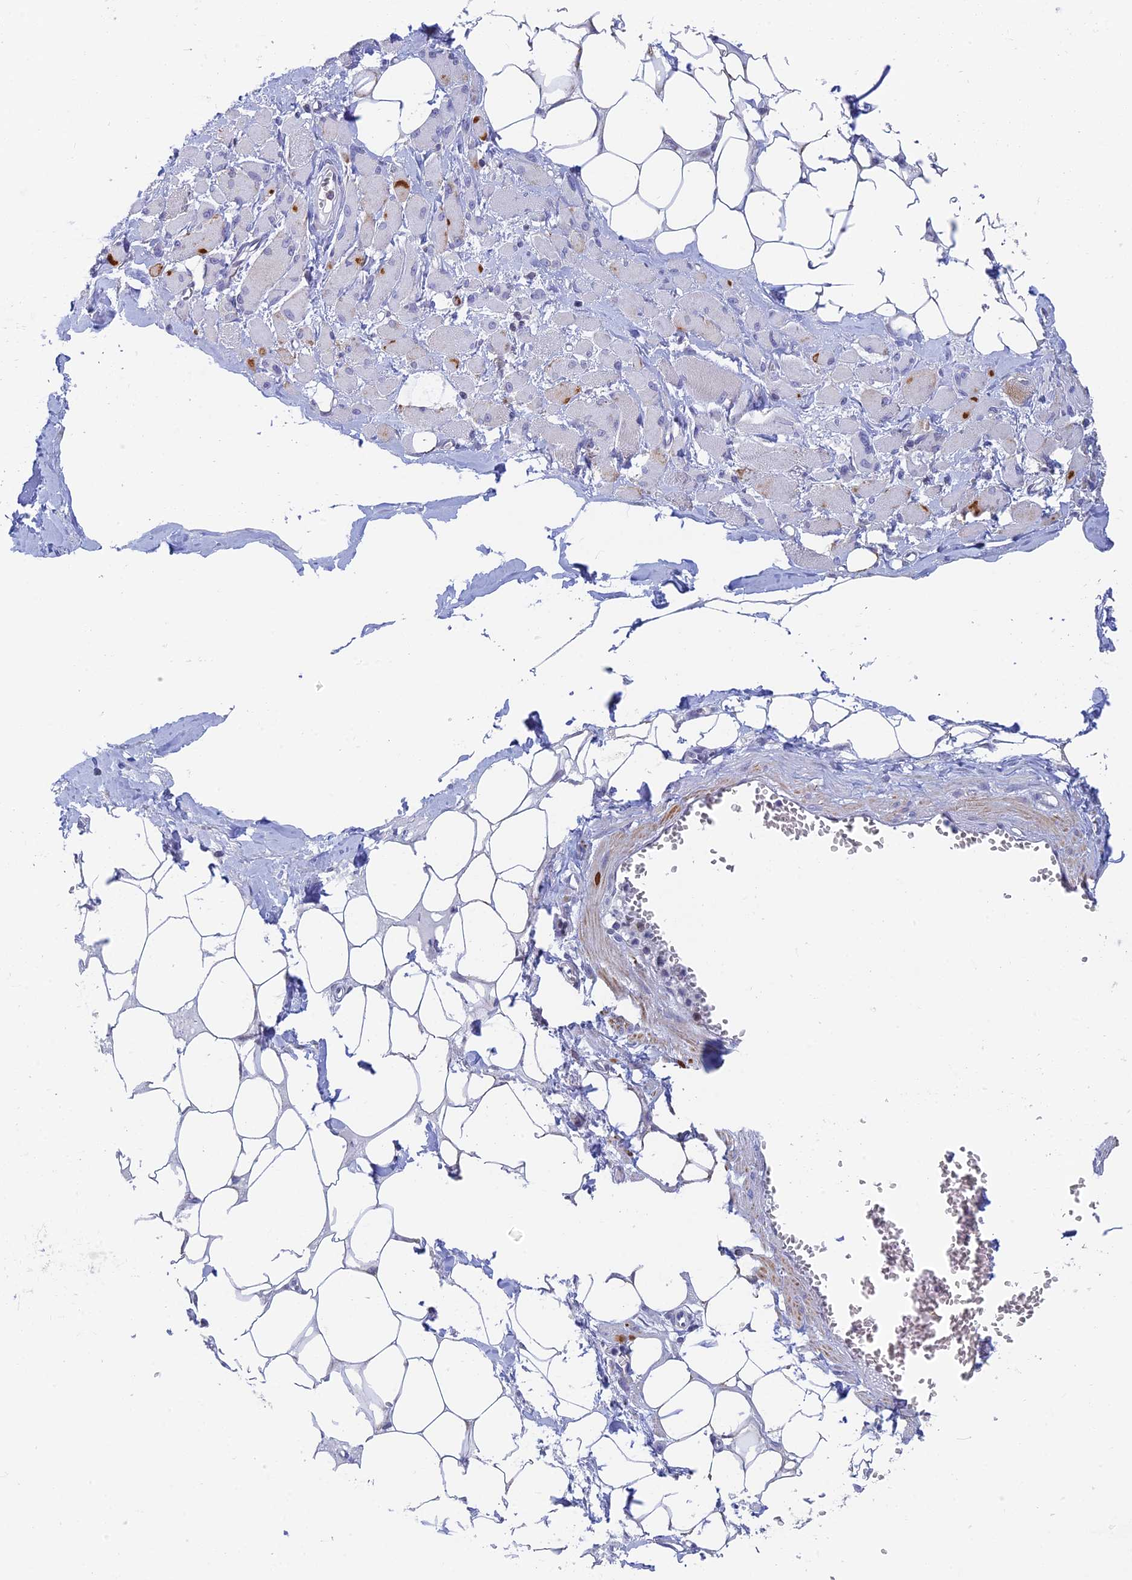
{"staining": {"intensity": "moderate", "quantity": "<25%", "location": "cytoplasmic/membranous"}, "tissue": "skeletal muscle", "cell_type": "Myocytes", "image_type": "normal", "snomed": [{"axis": "morphology", "description": "Normal tissue, NOS"}, {"axis": "morphology", "description": "Basal cell carcinoma"}, {"axis": "topography", "description": "Skeletal muscle"}], "caption": "Skeletal muscle stained with DAB (3,3'-diaminobenzidine) immunohistochemistry (IHC) shows low levels of moderate cytoplasmic/membranous positivity in about <25% of myocytes.", "gene": "REXO5", "patient": {"sex": "female", "age": 64}}